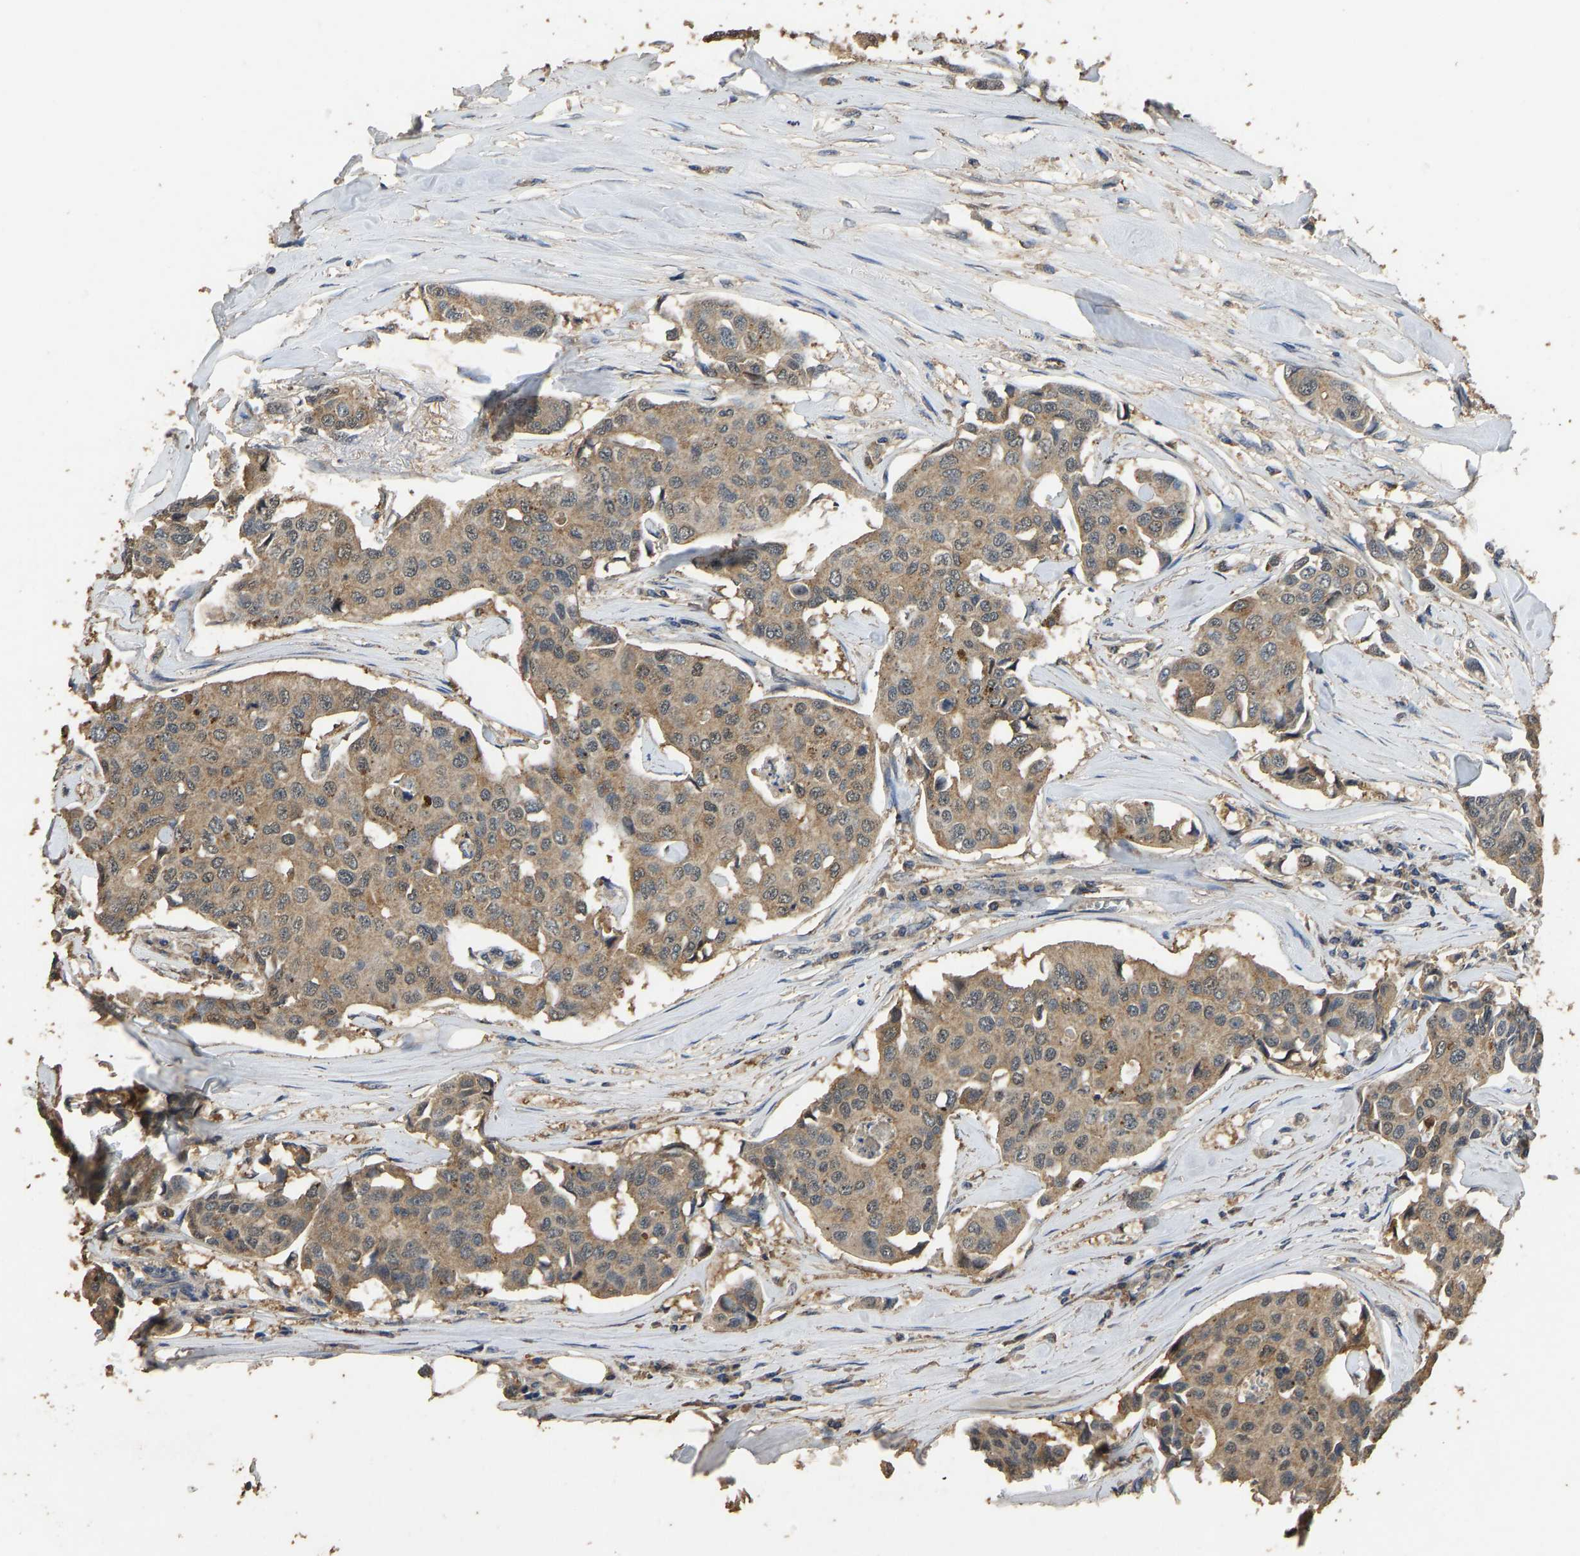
{"staining": {"intensity": "moderate", "quantity": ">75%", "location": "cytoplasmic/membranous"}, "tissue": "breast cancer", "cell_type": "Tumor cells", "image_type": "cancer", "snomed": [{"axis": "morphology", "description": "Duct carcinoma"}, {"axis": "topography", "description": "Breast"}], "caption": "A brown stain shows moderate cytoplasmic/membranous positivity of a protein in breast intraductal carcinoma tumor cells.", "gene": "CIDEC", "patient": {"sex": "female", "age": 80}}